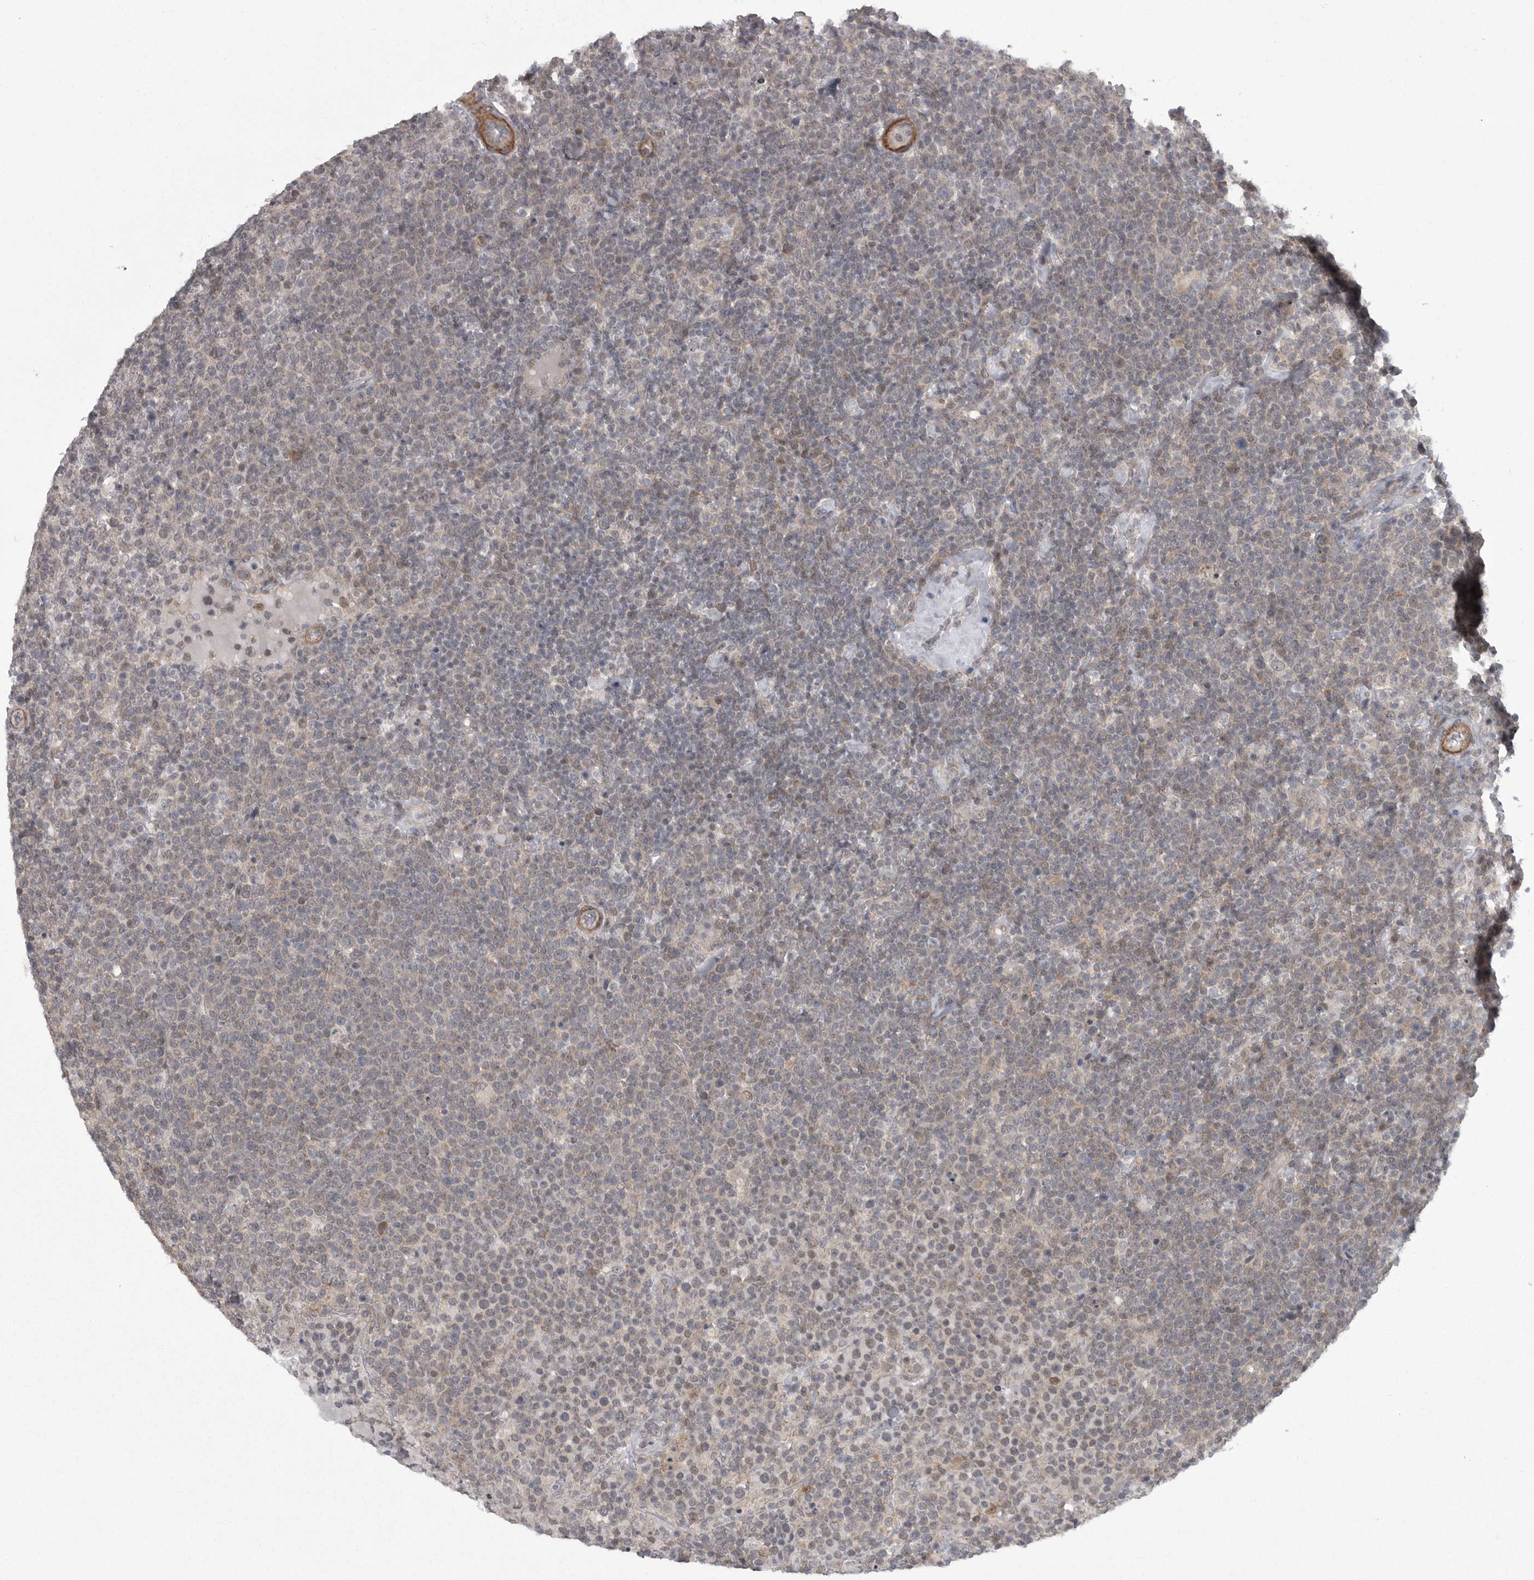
{"staining": {"intensity": "negative", "quantity": "none", "location": "none"}, "tissue": "lymphoma", "cell_type": "Tumor cells", "image_type": "cancer", "snomed": [{"axis": "morphology", "description": "Malignant lymphoma, non-Hodgkin's type, High grade"}, {"axis": "topography", "description": "Lymph node"}], "caption": "Immunohistochemical staining of high-grade malignant lymphoma, non-Hodgkin's type shows no significant positivity in tumor cells.", "gene": "PPP1R9A", "patient": {"sex": "male", "age": 61}}